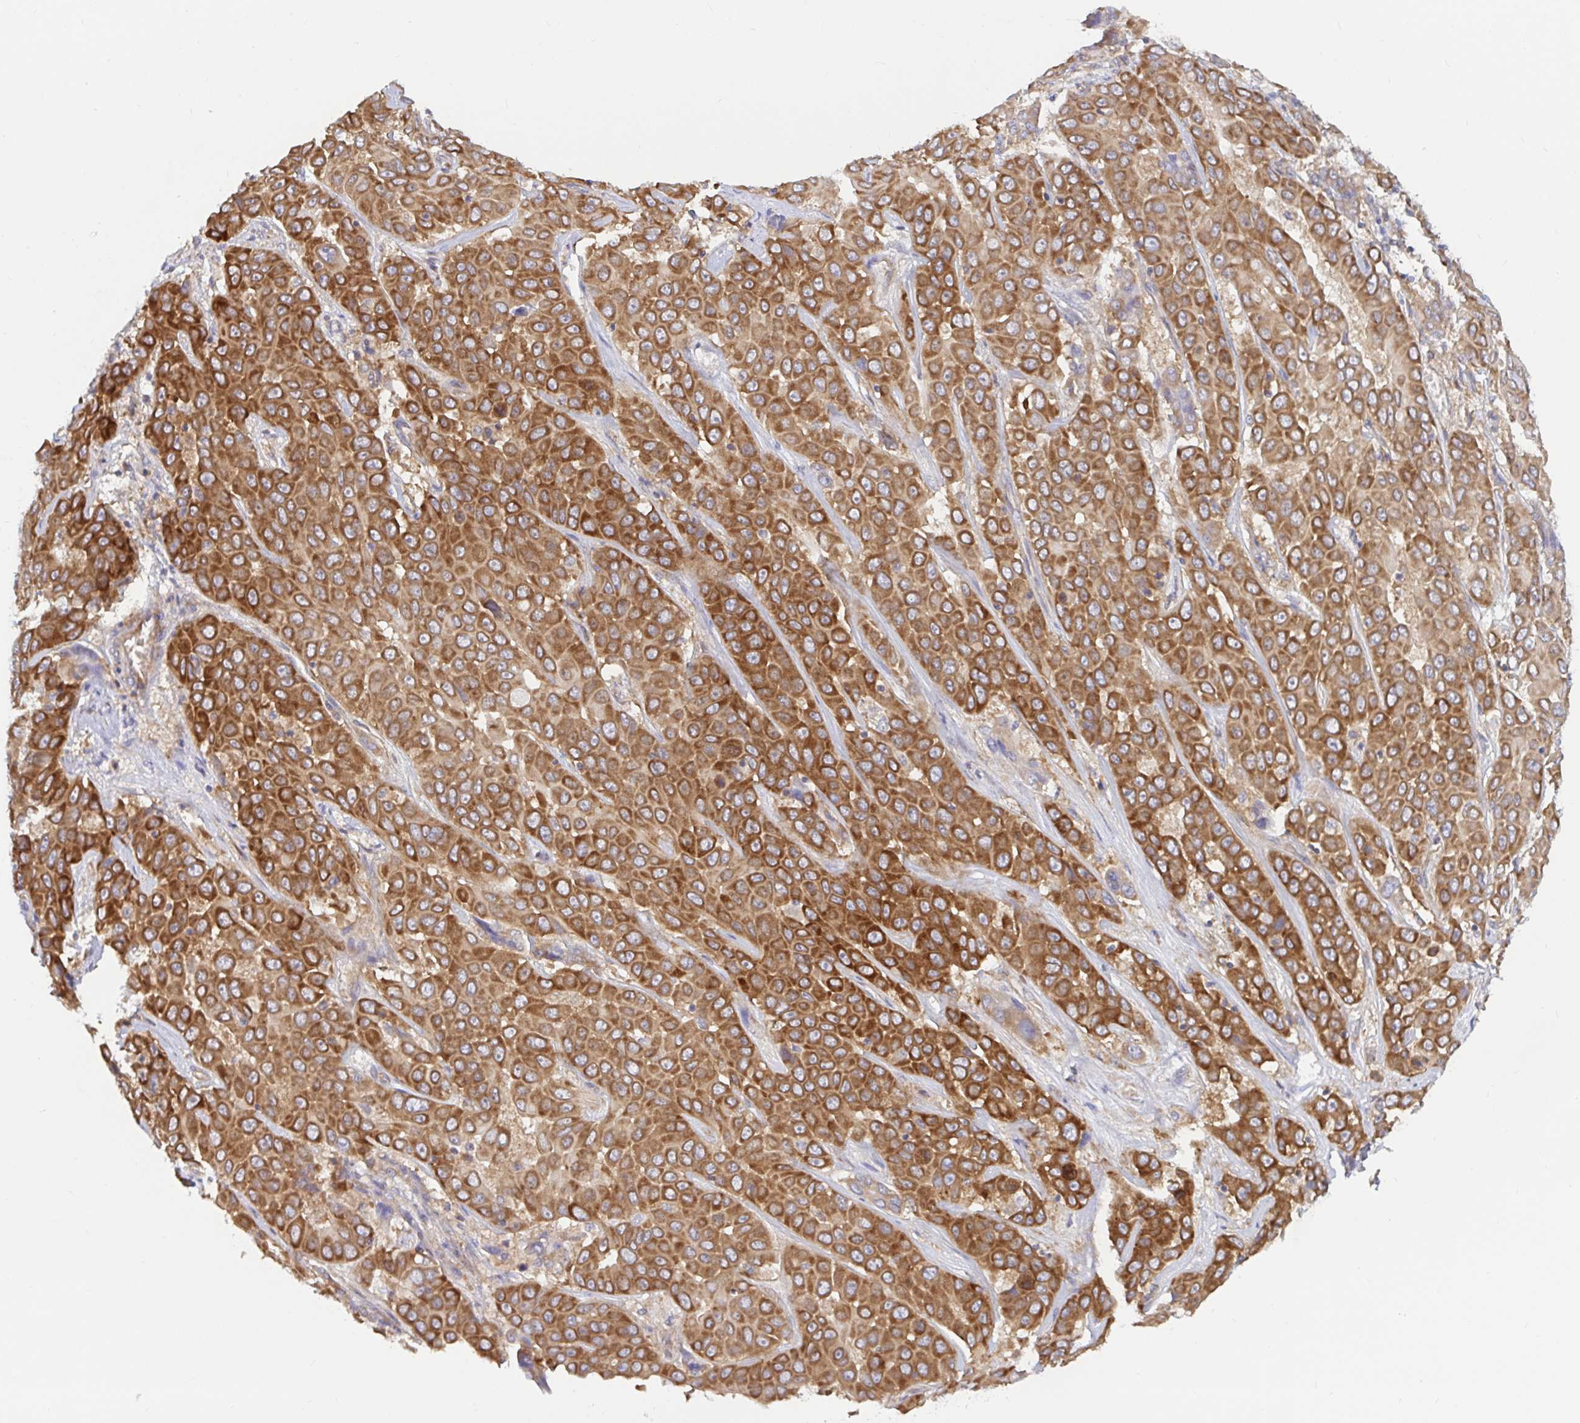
{"staining": {"intensity": "strong", "quantity": ">75%", "location": "cytoplasmic/membranous"}, "tissue": "liver cancer", "cell_type": "Tumor cells", "image_type": "cancer", "snomed": [{"axis": "morphology", "description": "Cholangiocarcinoma"}, {"axis": "topography", "description": "Liver"}], "caption": "Liver cholangiocarcinoma stained for a protein (brown) reveals strong cytoplasmic/membranous positive staining in about >75% of tumor cells.", "gene": "LARP1", "patient": {"sex": "female", "age": 52}}